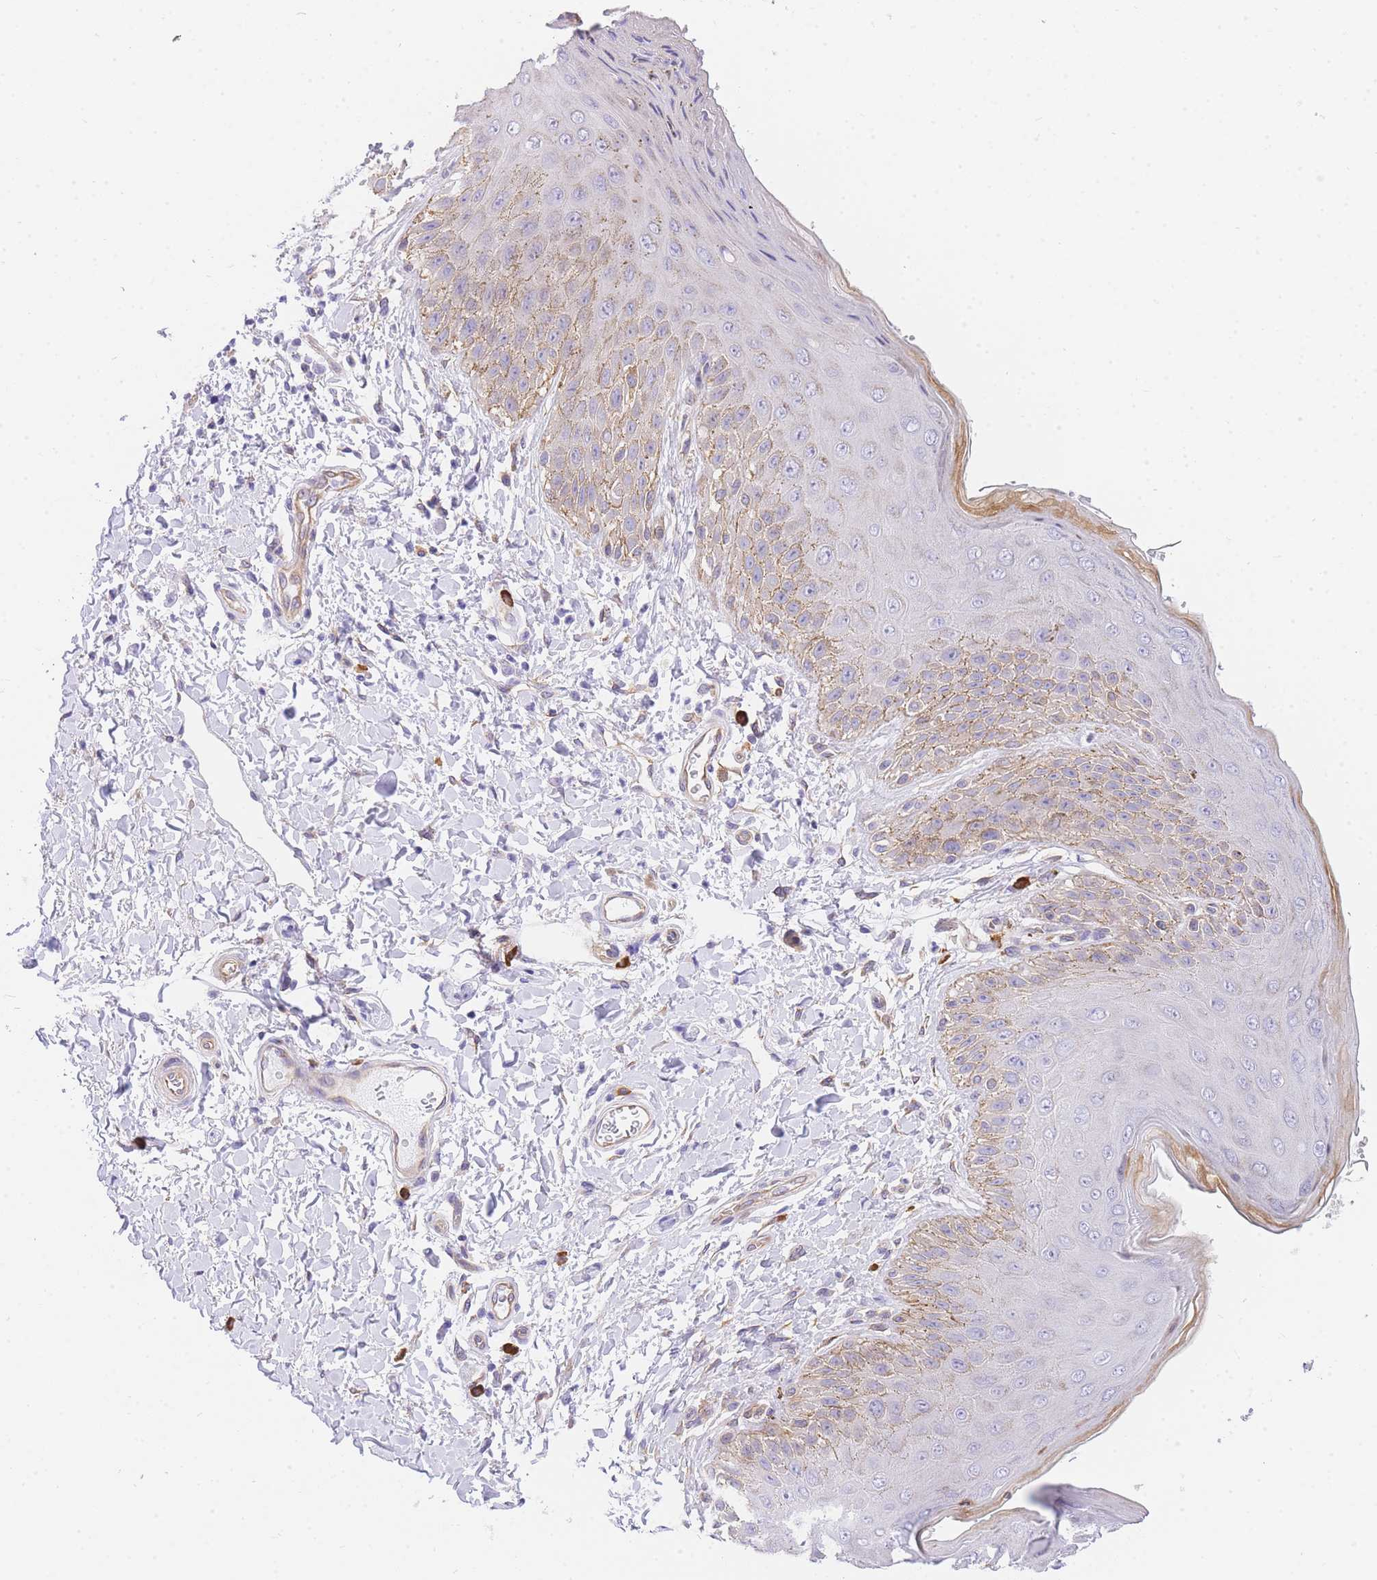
{"staining": {"intensity": "negative", "quantity": "none", "location": "none"}, "tissue": "skin", "cell_type": "Epidermal cells", "image_type": "normal", "snomed": [{"axis": "morphology", "description": "Normal tissue, NOS"}, {"axis": "topography", "description": "Anal"}], "caption": "High power microscopy histopathology image of an immunohistochemistry image of normal skin, revealing no significant expression in epidermal cells. (DAB IHC, high magnification).", "gene": "SRSF12", "patient": {"sex": "male", "age": 44}}